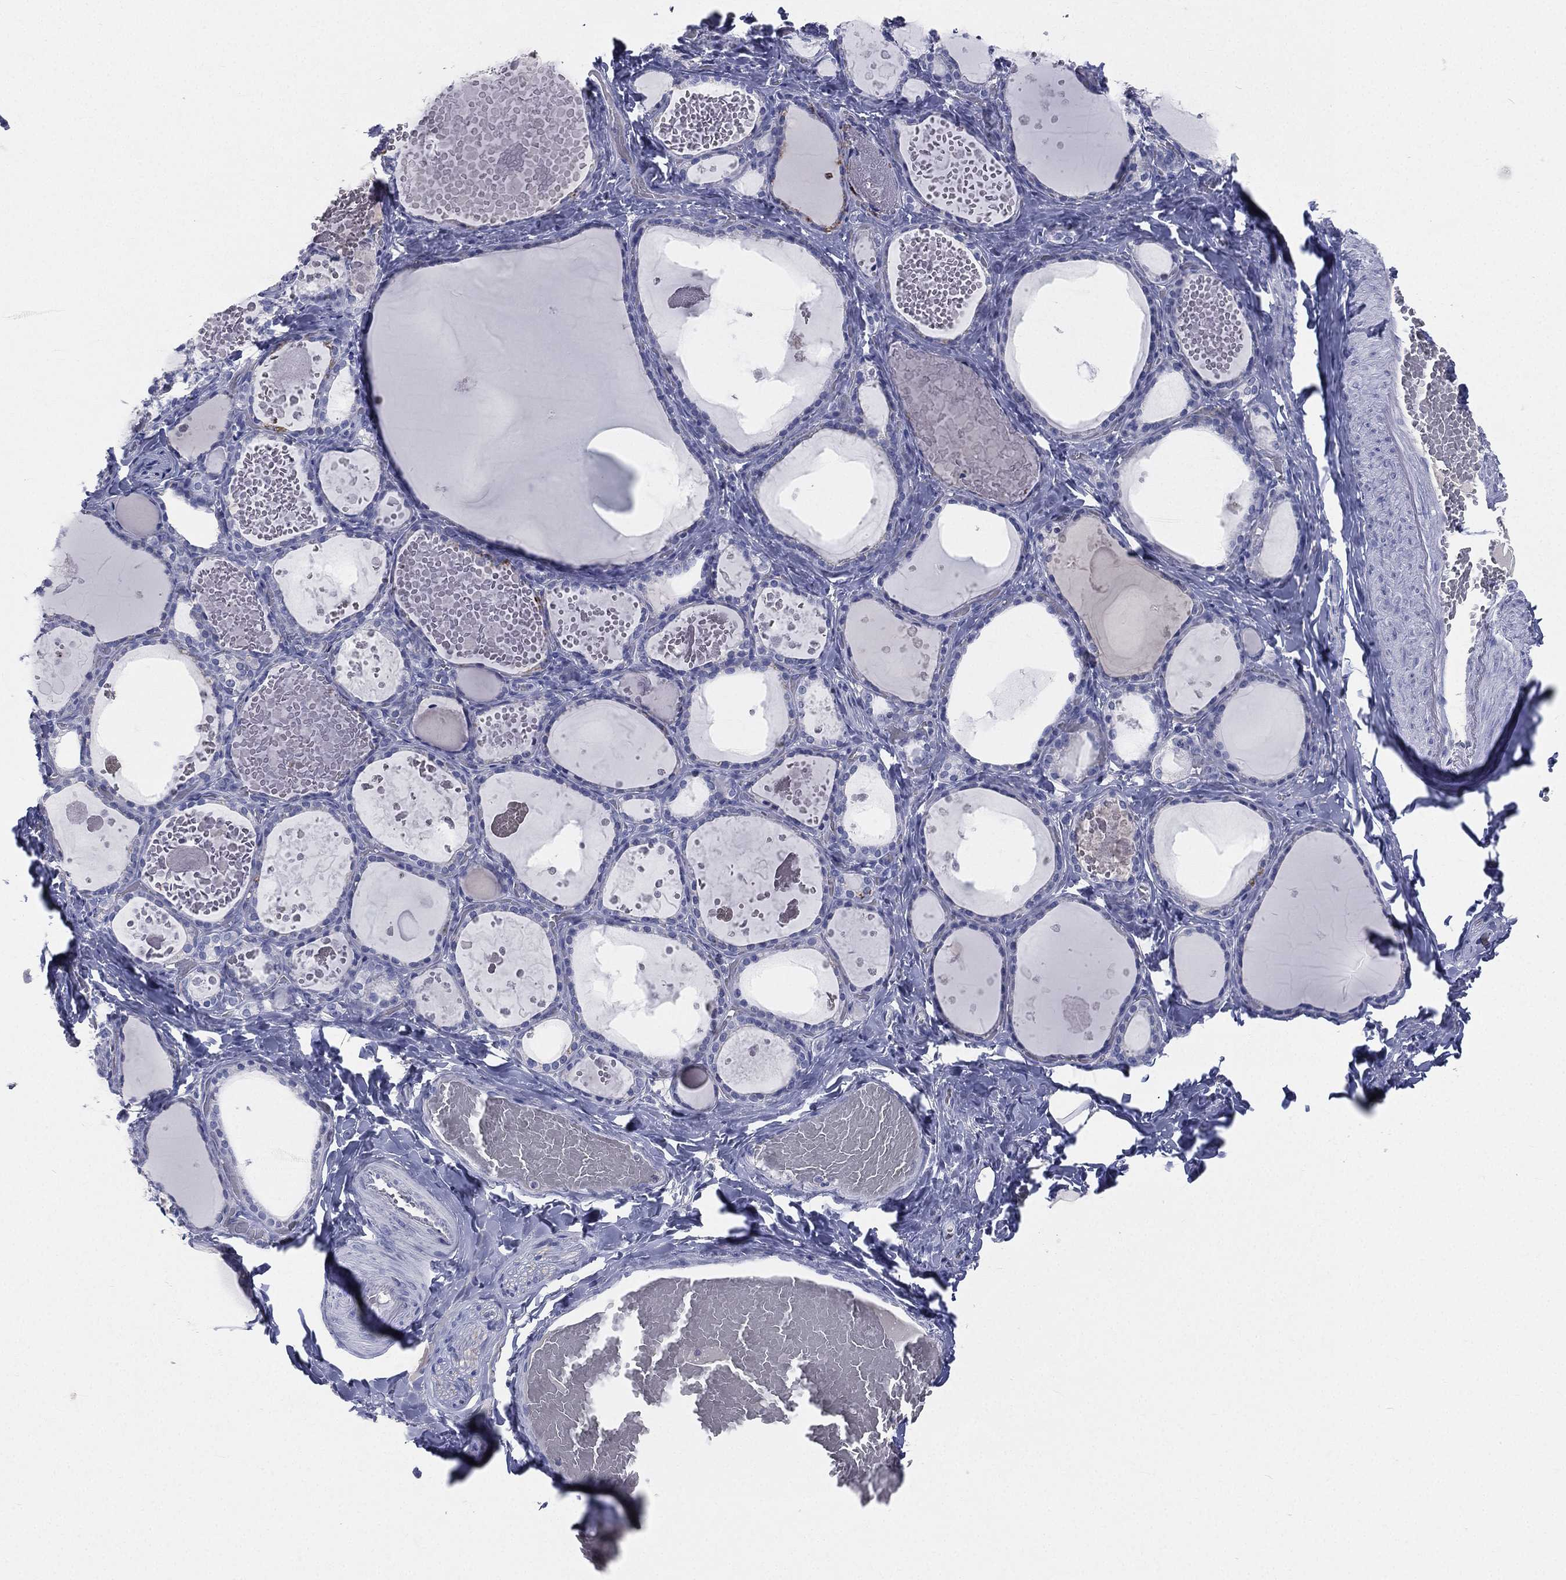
{"staining": {"intensity": "negative", "quantity": "none", "location": "none"}, "tissue": "thyroid gland", "cell_type": "Glandular cells", "image_type": "normal", "snomed": [{"axis": "morphology", "description": "Normal tissue, NOS"}, {"axis": "topography", "description": "Thyroid gland"}], "caption": "Immunohistochemical staining of unremarkable human thyroid gland displays no significant expression in glandular cells. (DAB (3,3'-diaminobenzidine) IHC visualized using brightfield microscopy, high magnification).", "gene": "CD3D", "patient": {"sex": "female", "age": 56}}